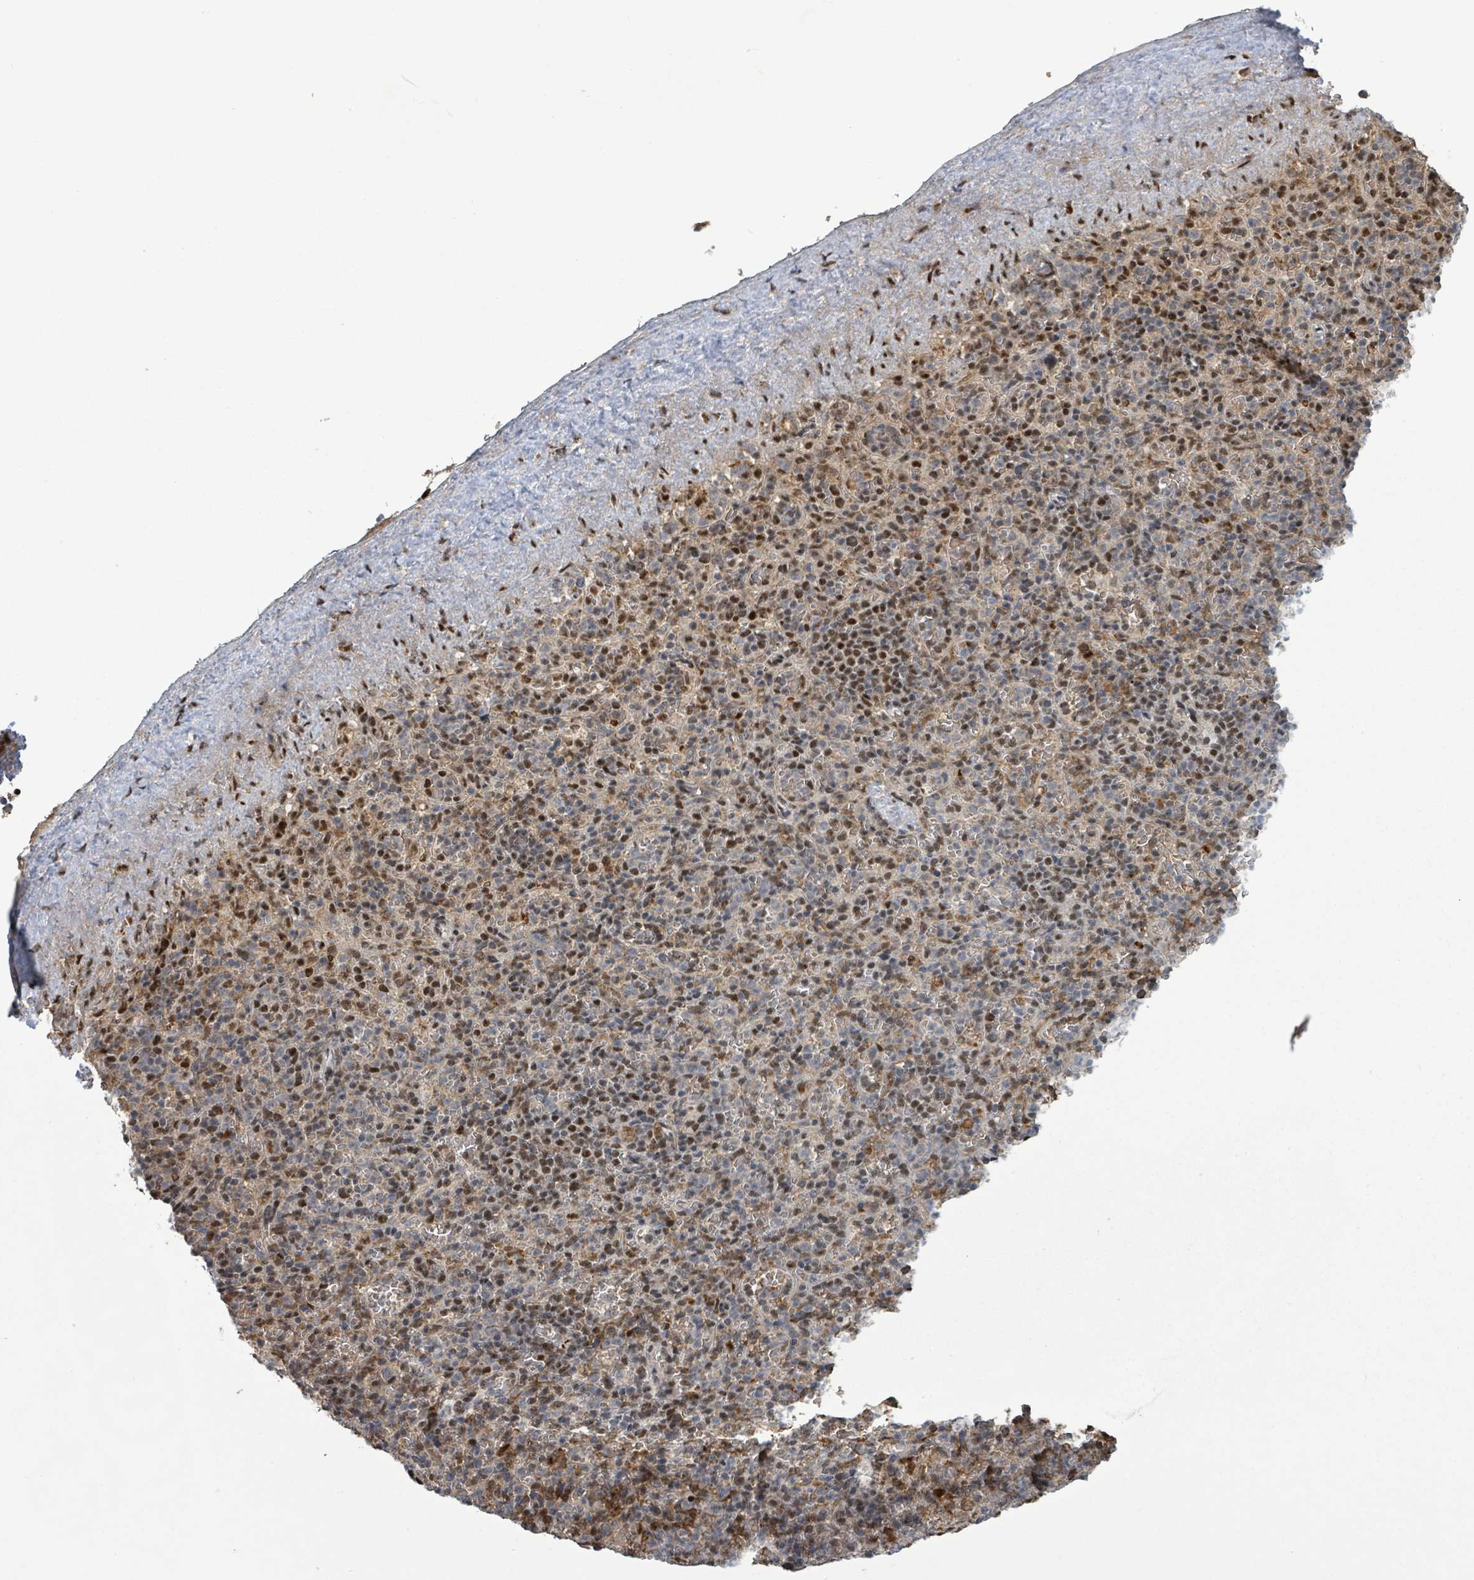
{"staining": {"intensity": "moderate", "quantity": "25%-75%", "location": "nuclear"}, "tissue": "spleen", "cell_type": "Cells in red pulp", "image_type": "normal", "snomed": [{"axis": "morphology", "description": "Normal tissue, NOS"}, {"axis": "topography", "description": "Spleen"}], "caption": "About 25%-75% of cells in red pulp in normal human spleen show moderate nuclear protein positivity as visualized by brown immunohistochemical staining.", "gene": "PATZ1", "patient": {"sex": "female", "age": 74}}